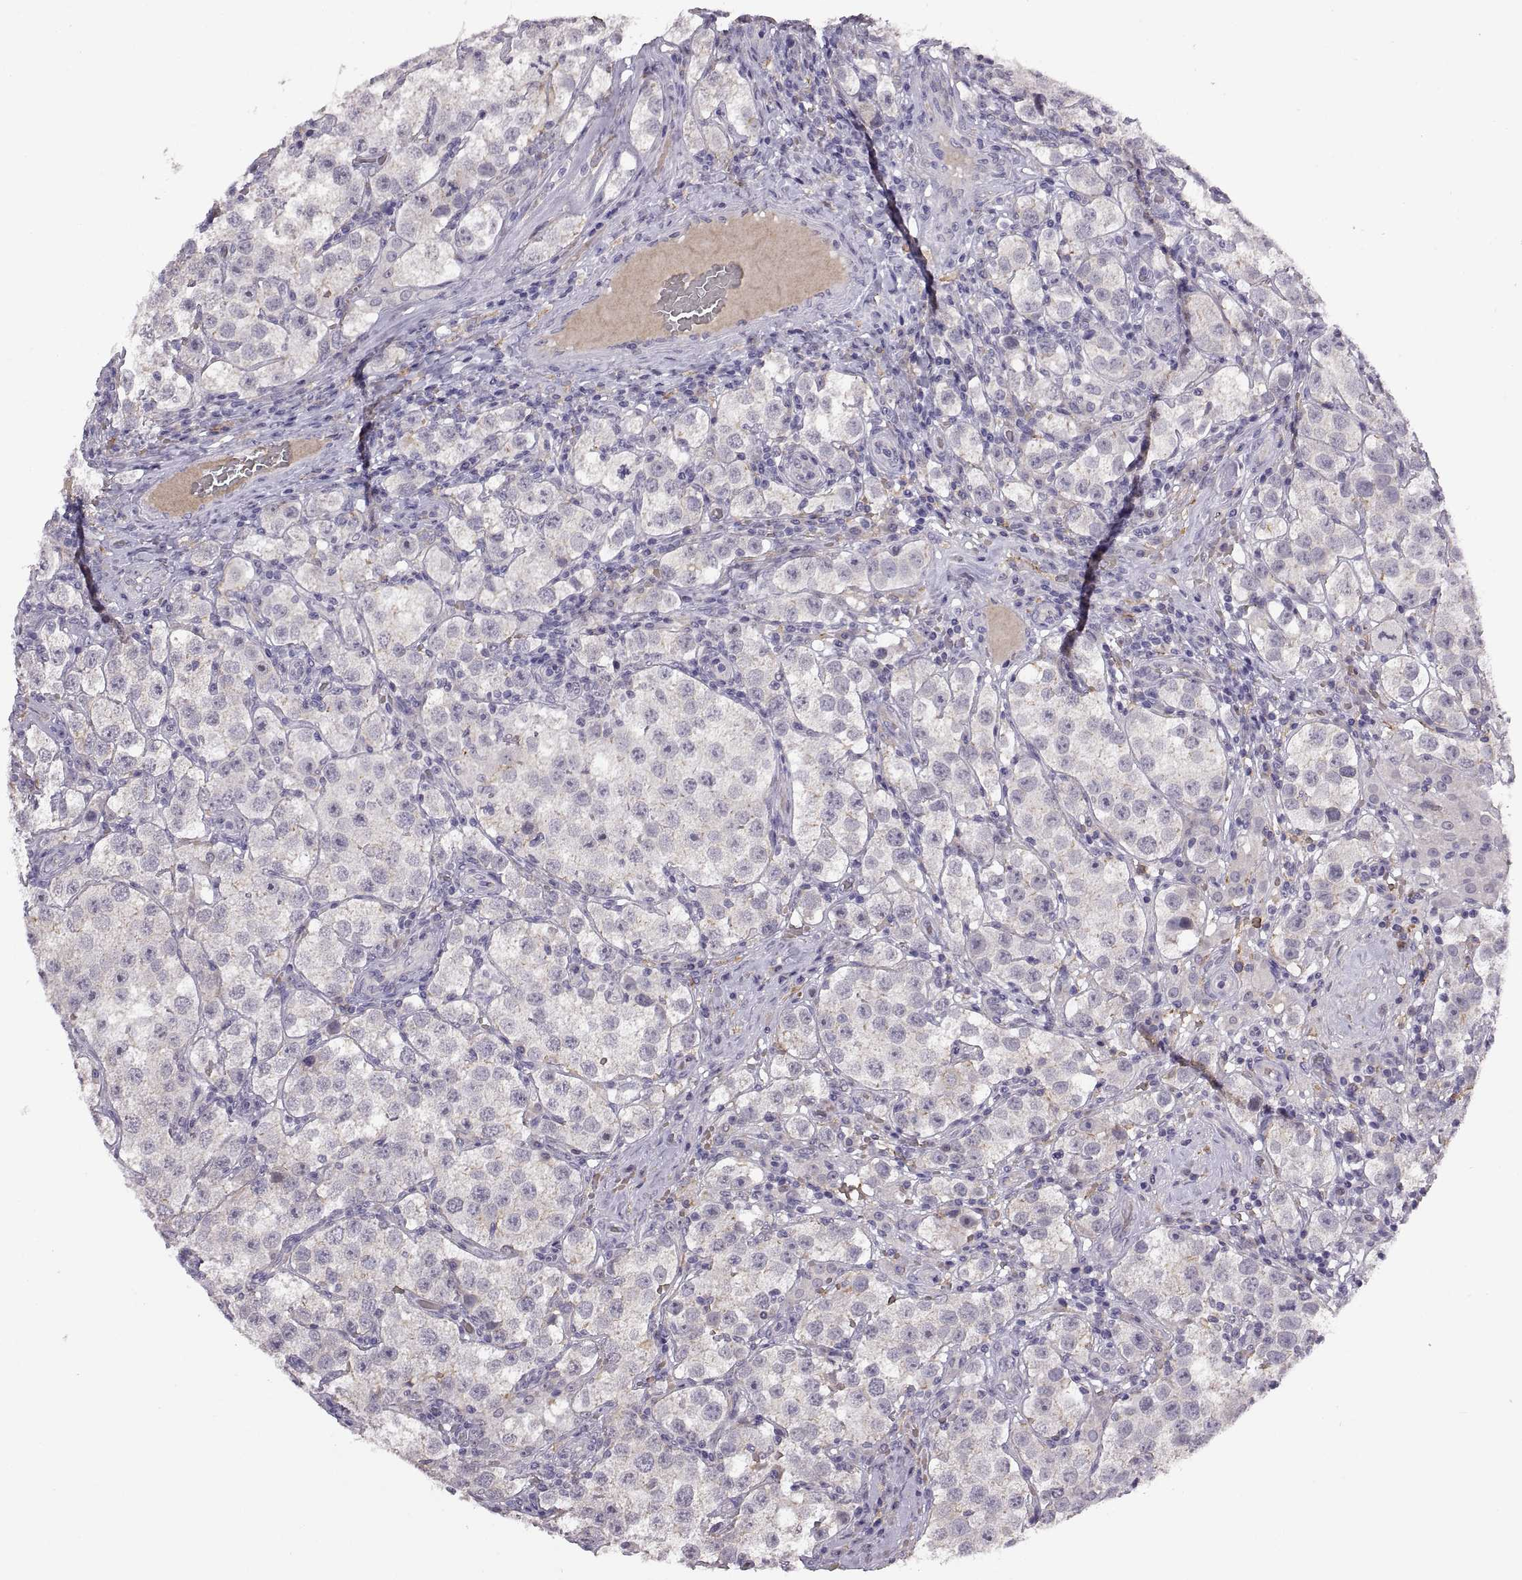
{"staining": {"intensity": "weak", "quantity": "<25%", "location": "cytoplasmic/membranous"}, "tissue": "testis cancer", "cell_type": "Tumor cells", "image_type": "cancer", "snomed": [{"axis": "morphology", "description": "Seminoma, NOS"}, {"axis": "topography", "description": "Testis"}], "caption": "Immunohistochemistry image of neoplastic tissue: human testis cancer (seminoma) stained with DAB demonstrates no significant protein expression in tumor cells.", "gene": "MEIOC", "patient": {"sex": "male", "age": 37}}